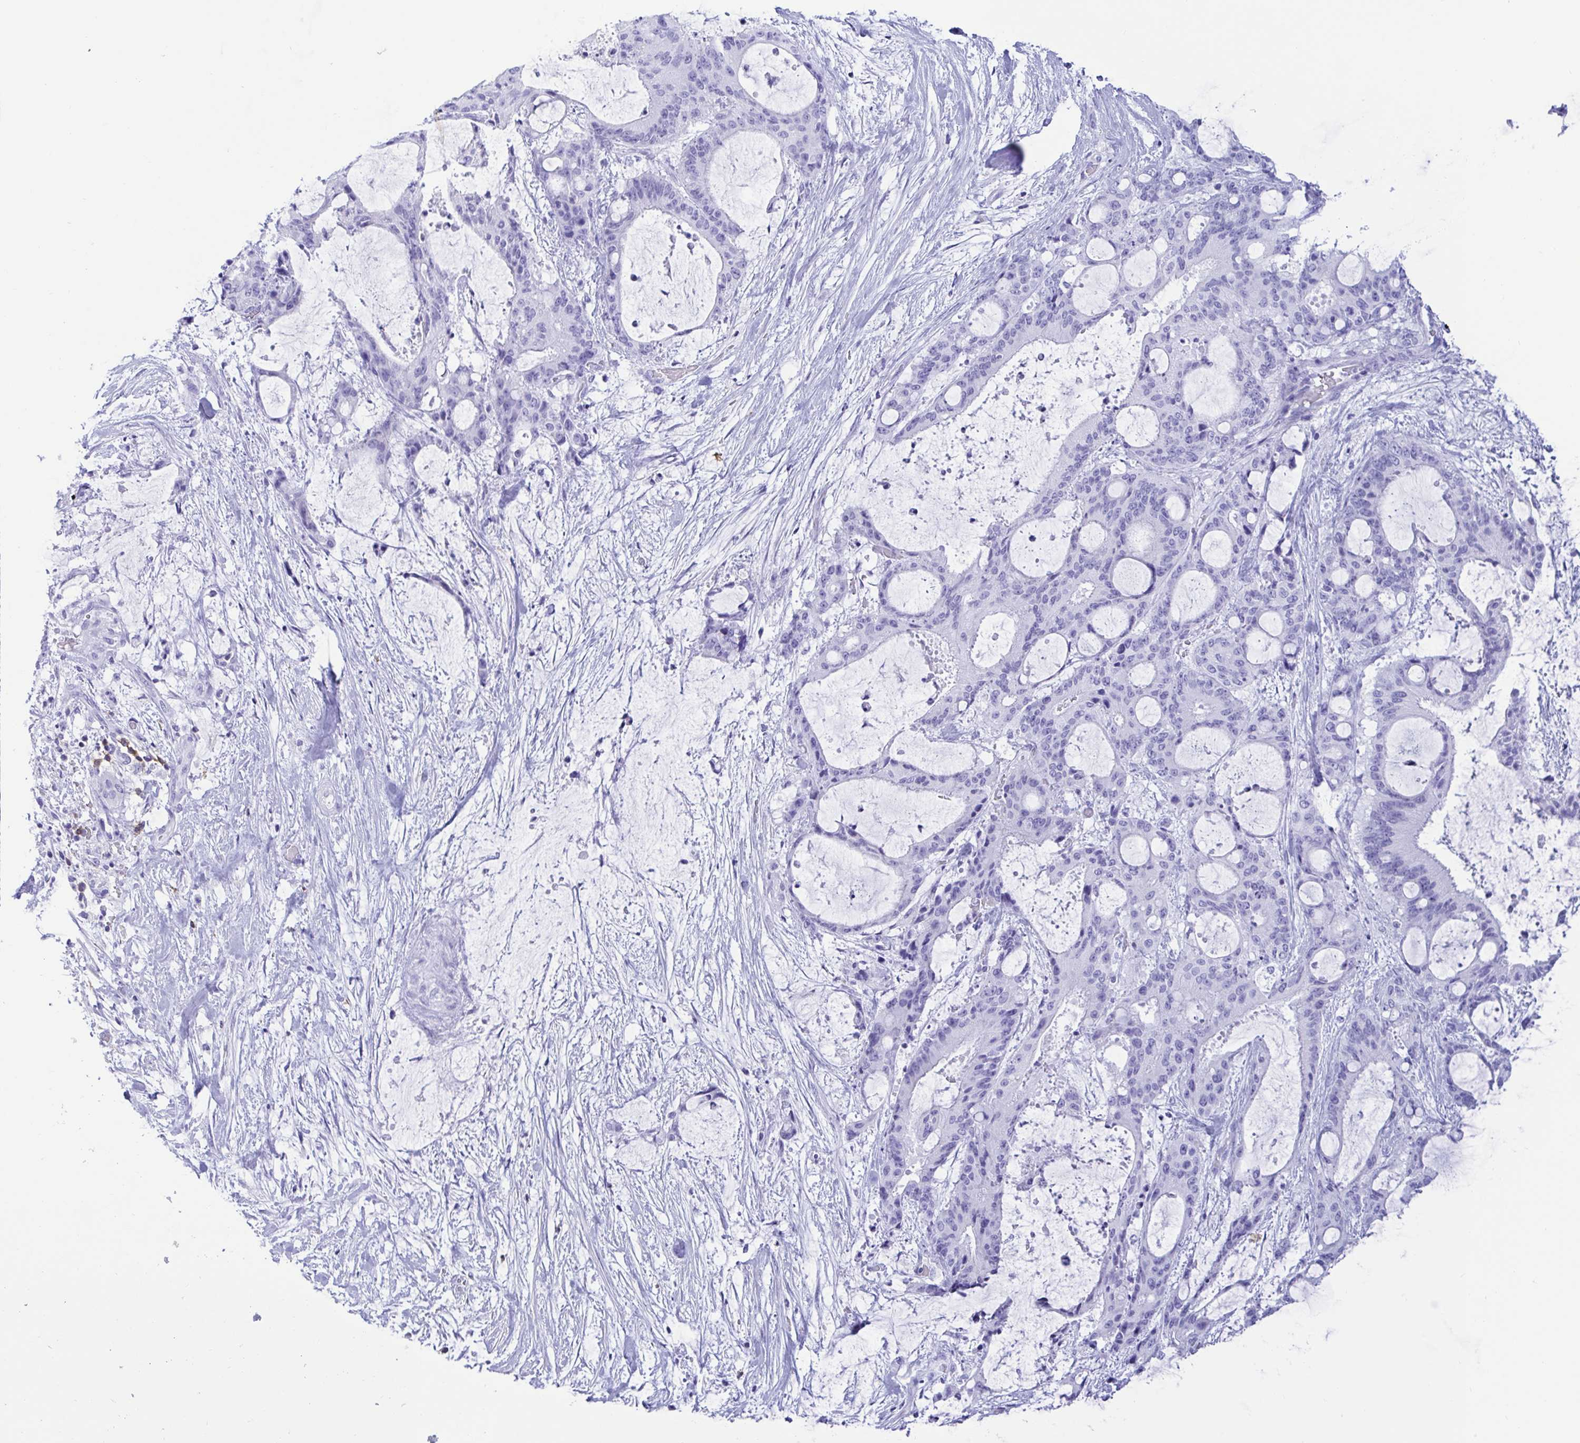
{"staining": {"intensity": "negative", "quantity": "none", "location": "none"}, "tissue": "liver cancer", "cell_type": "Tumor cells", "image_type": "cancer", "snomed": [{"axis": "morphology", "description": "Normal tissue, NOS"}, {"axis": "morphology", "description": "Cholangiocarcinoma"}, {"axis": "topography", "description": "Liver"}, {"axis": "topography", "description": "Peripheral nerve tissue"}], "caption": "Immunohistochemistry (IHC) of cholangiocarcinoma (liver) demonstrates no staining in tumor cells. (Immunohistochemistry, brightfield microscopy, high magnification).", "gene": "CD5", "patient": {"sex": "female", "age": 73}}